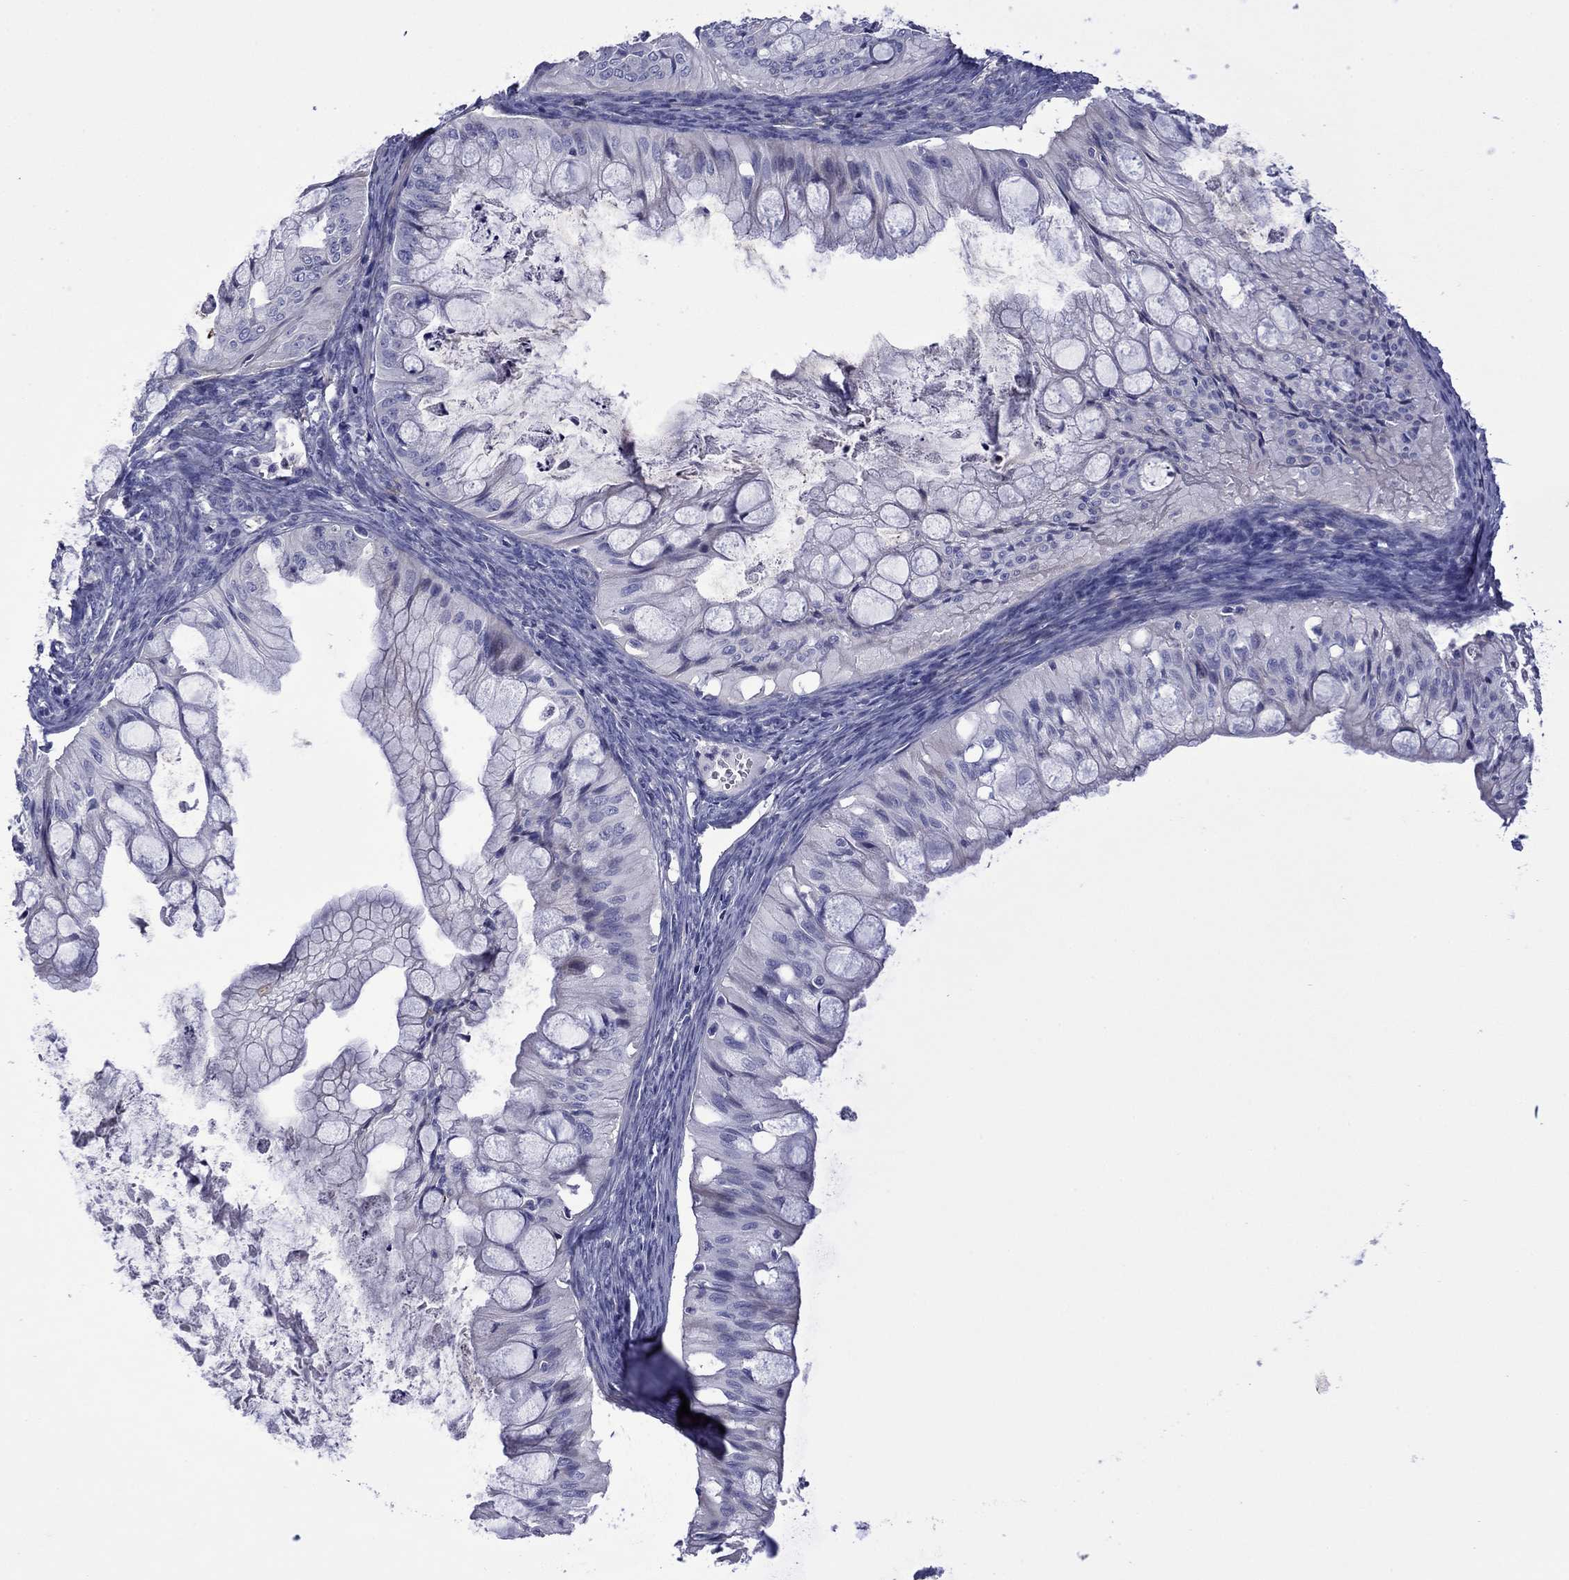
{"staining": {"intensity": "negative", "quantity": "none", "location": "none"}, "tissue": "ovarian cancer", "cell_type": "Tumor cells", "image_type": "cancer", "snomed": [{"axis": "morphology", "description": "Cystadenocarcinoma, mucinous, NOS"}, {"axis": "topography", "description": "Ovary"}], "caption": "Tumor cells are negative for brown protein staining in mucinous cystadenocarcinoma (ovarian). (DAB (3,3'-diaminobenzidine) immunohistochemistry with hematoxylin counter stain).", "gene": "HSPG2", "patient": {"sex": "female", "age": 57}}